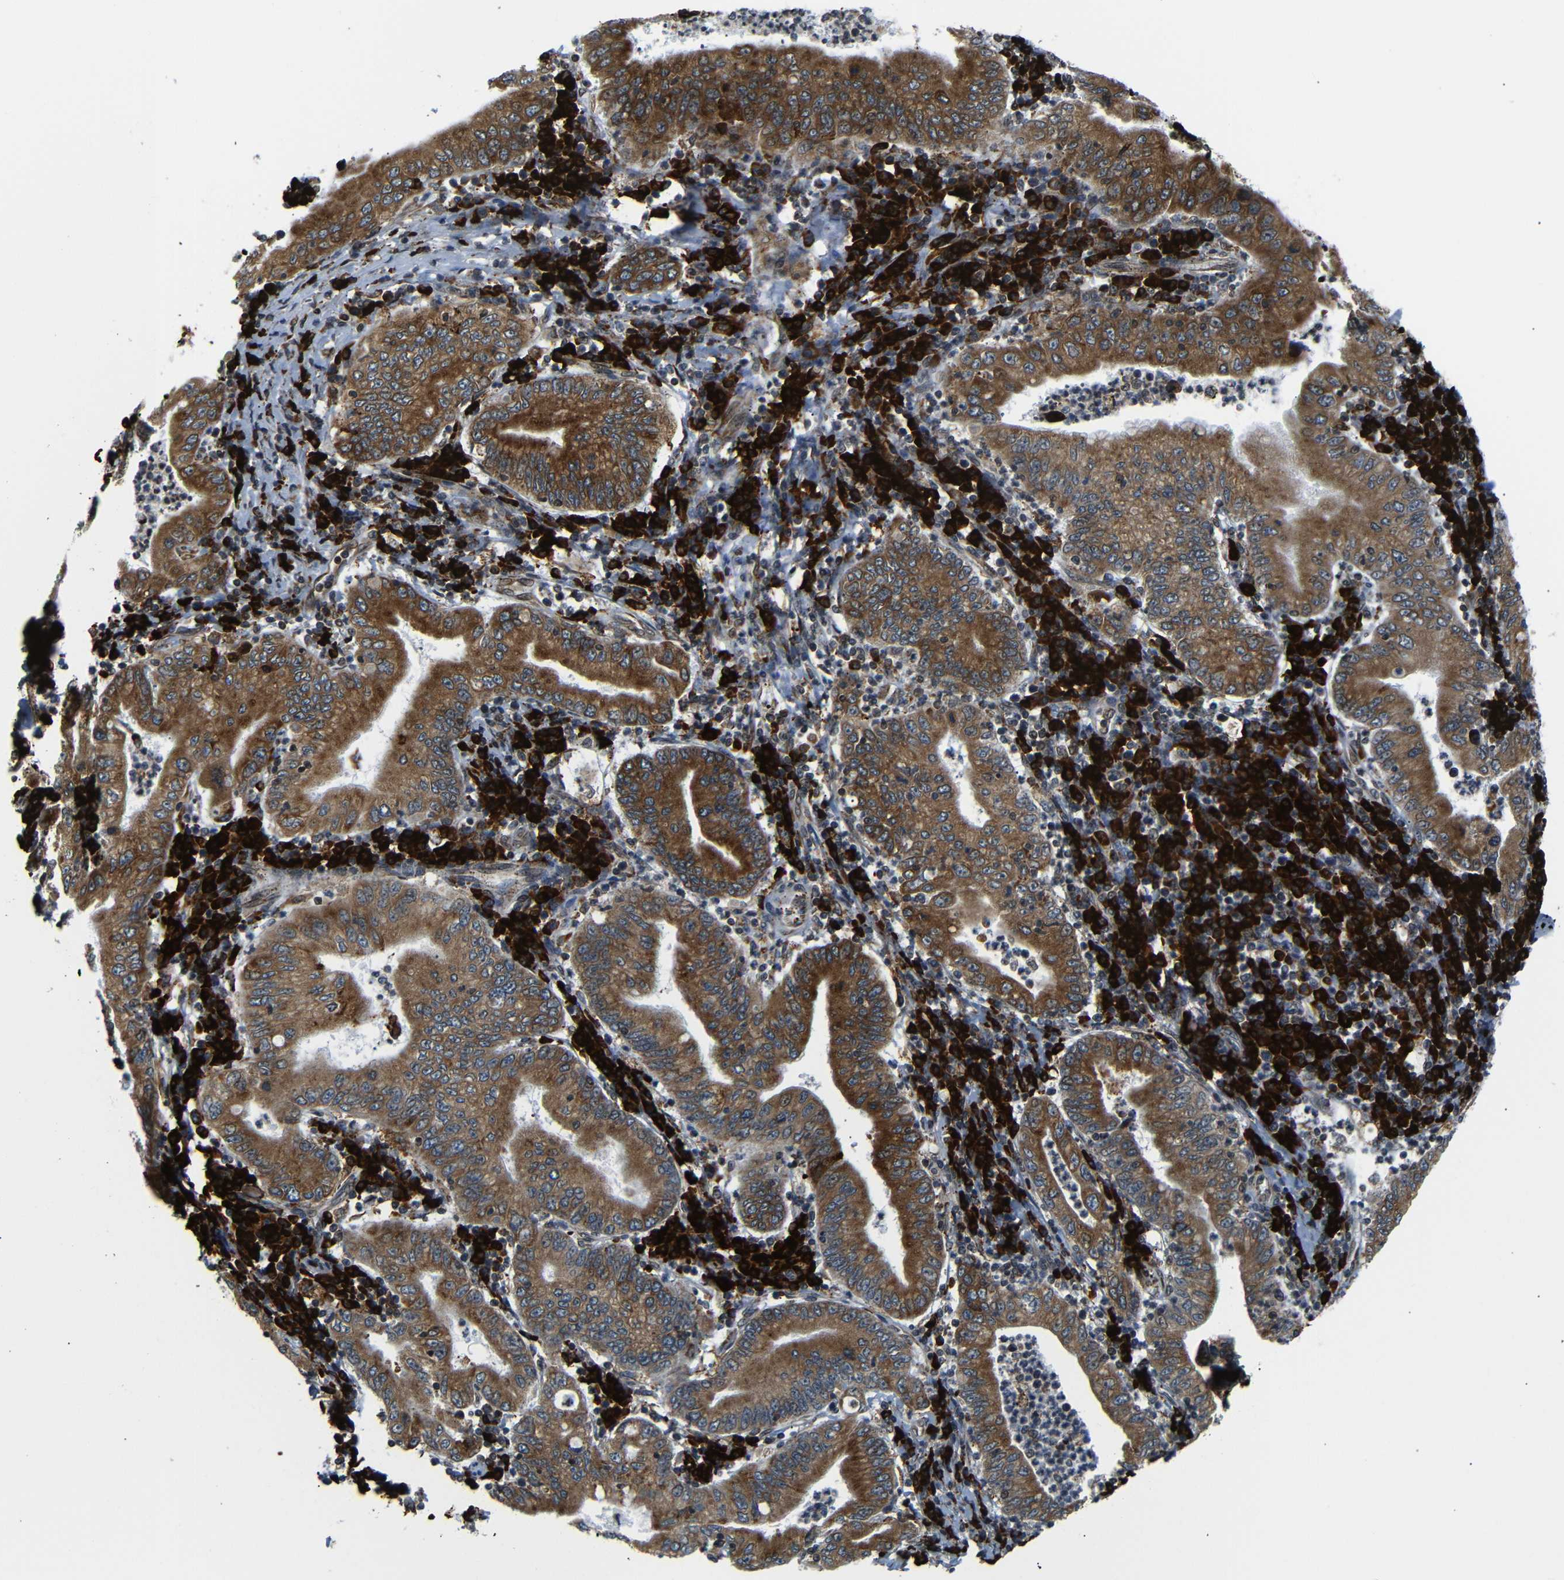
{"staining": {"intensity": "strong", "quantity": ">75%", "location": "cytoplasmic/membranous"}, "tissue": "stomach cancer", "cell_type": "Tumor cells", "image_type": "cancer", "snomed": [{"axis": "morphology", "description": "Normal tissue, NOS"}, {"axis": "morphology", "description": "Adenocarcinoma, NOS"}, {"axis": "topography", "description": "Esophagus"}, {"axis": "topography", "description": "Stomach, upper"}, {"axis": "topography", "description": "Peripheral nerve tissue"}], "caption": "Stomach adenocarcinoma stained with immunohistochemistry shows strong cytoplasmic/membranous expression in about >75% of tumor cells. (DAB = brown stain, brightfield microscopy at high magnification).", "gene": "SPCS2", "patient": {"sex": "male", "age": 62}}